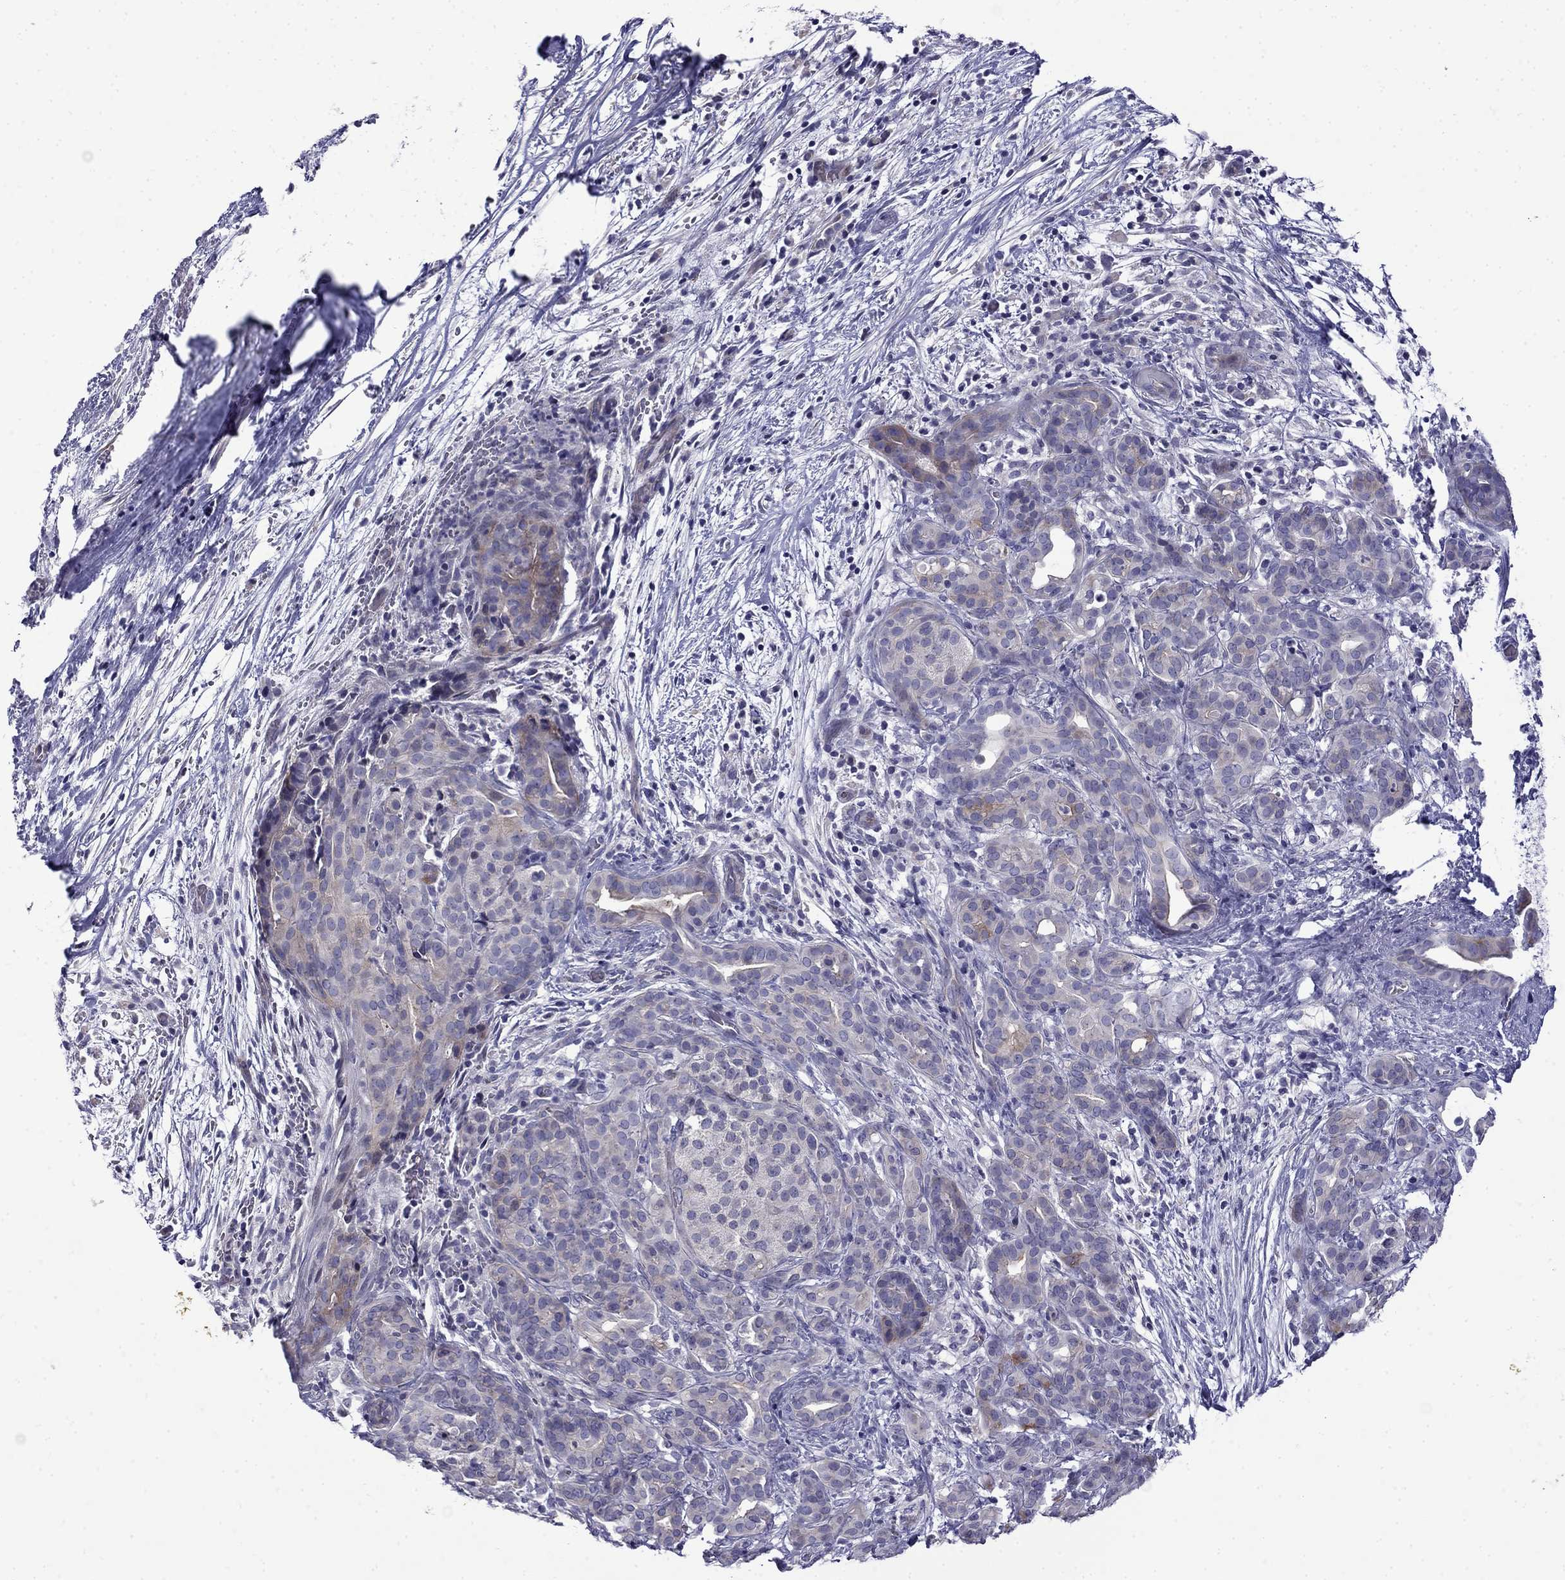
{"staining": {"intensity": "weak", "quantity": "<25%", "location": "cytoplasmic/membranous"}, "tissue": "pancreatic cancer", "cell_type": "Tumor cells", "image_type": "cancer", "snomed": [{"axis": "morphology", "description": "Adenocarcinoma, NOS"}, {"axis": "topography", "description": "Pancreas"}], "caption": "Photomicrograph shows no significant protein positivity in tumor cells of adenocarcinoma (pancreatic). (DAB immunohistochemistry (IHC) with hematoxylin counter stain).", "gene": "PRR18", "patient": {"sex": "male", "age": 44}}